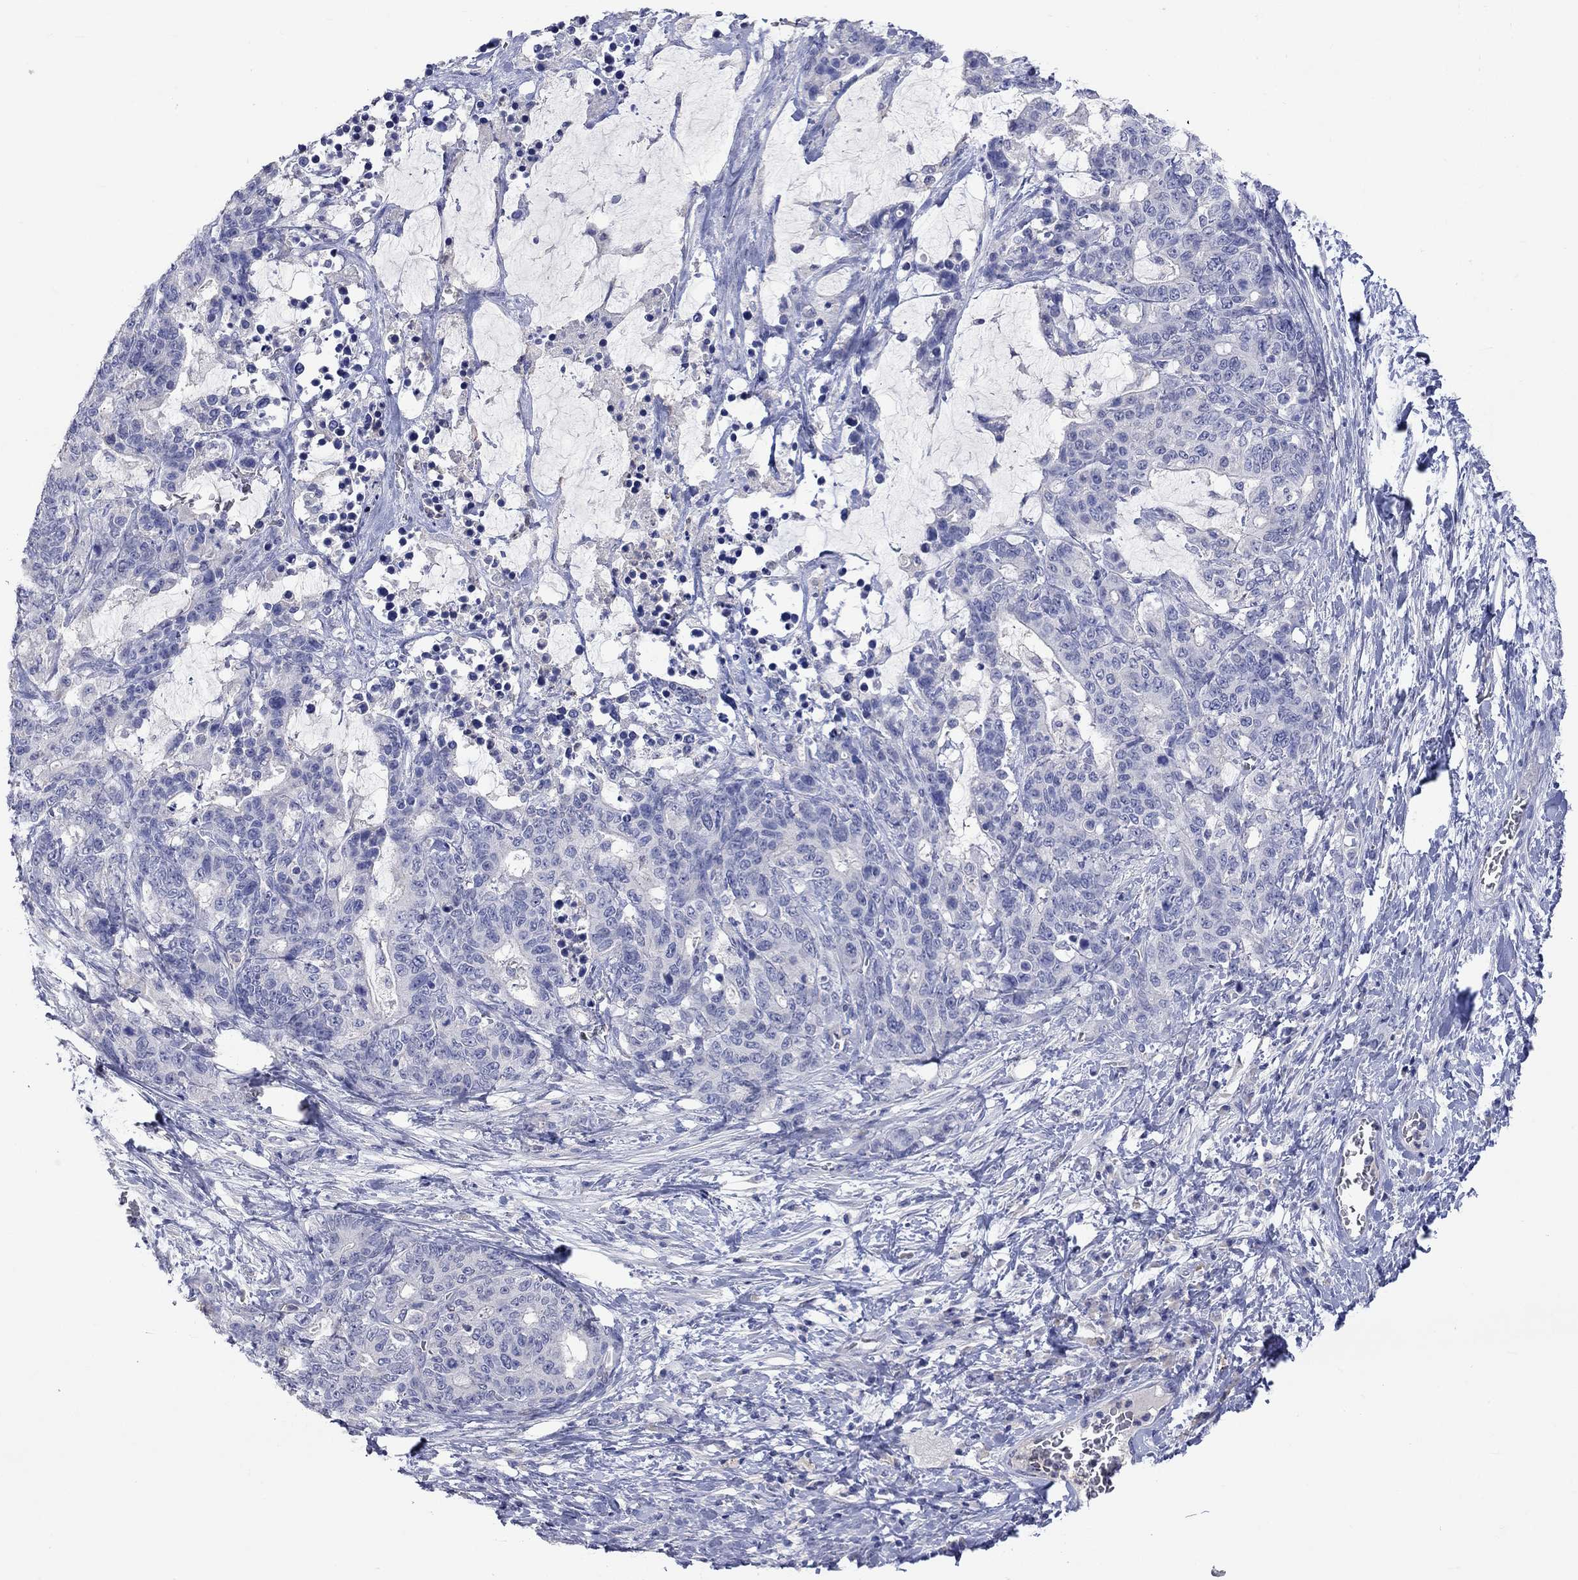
{"staining": {"intensity": "negative", "quantity": "none", "location": "none"}, "tissue": "stomach cancer", "cell_type": "Tumor cells", "image_type": "cancer", "snomed": [{"axis": "morphology", "description": "Normal tissue, NOS"}, {"axis": "morphology", "description": "Adenocarcinoma, NOS"}, {"axis": "topography", "description": "Stomach"}], "caption": "This is an immunohistochemistry (IHC) photomicrograph of stomach cancer. There is no expression in tumor cells.", "gene": "LRFN4", "patient": {"sex": "female", "age": 64}}